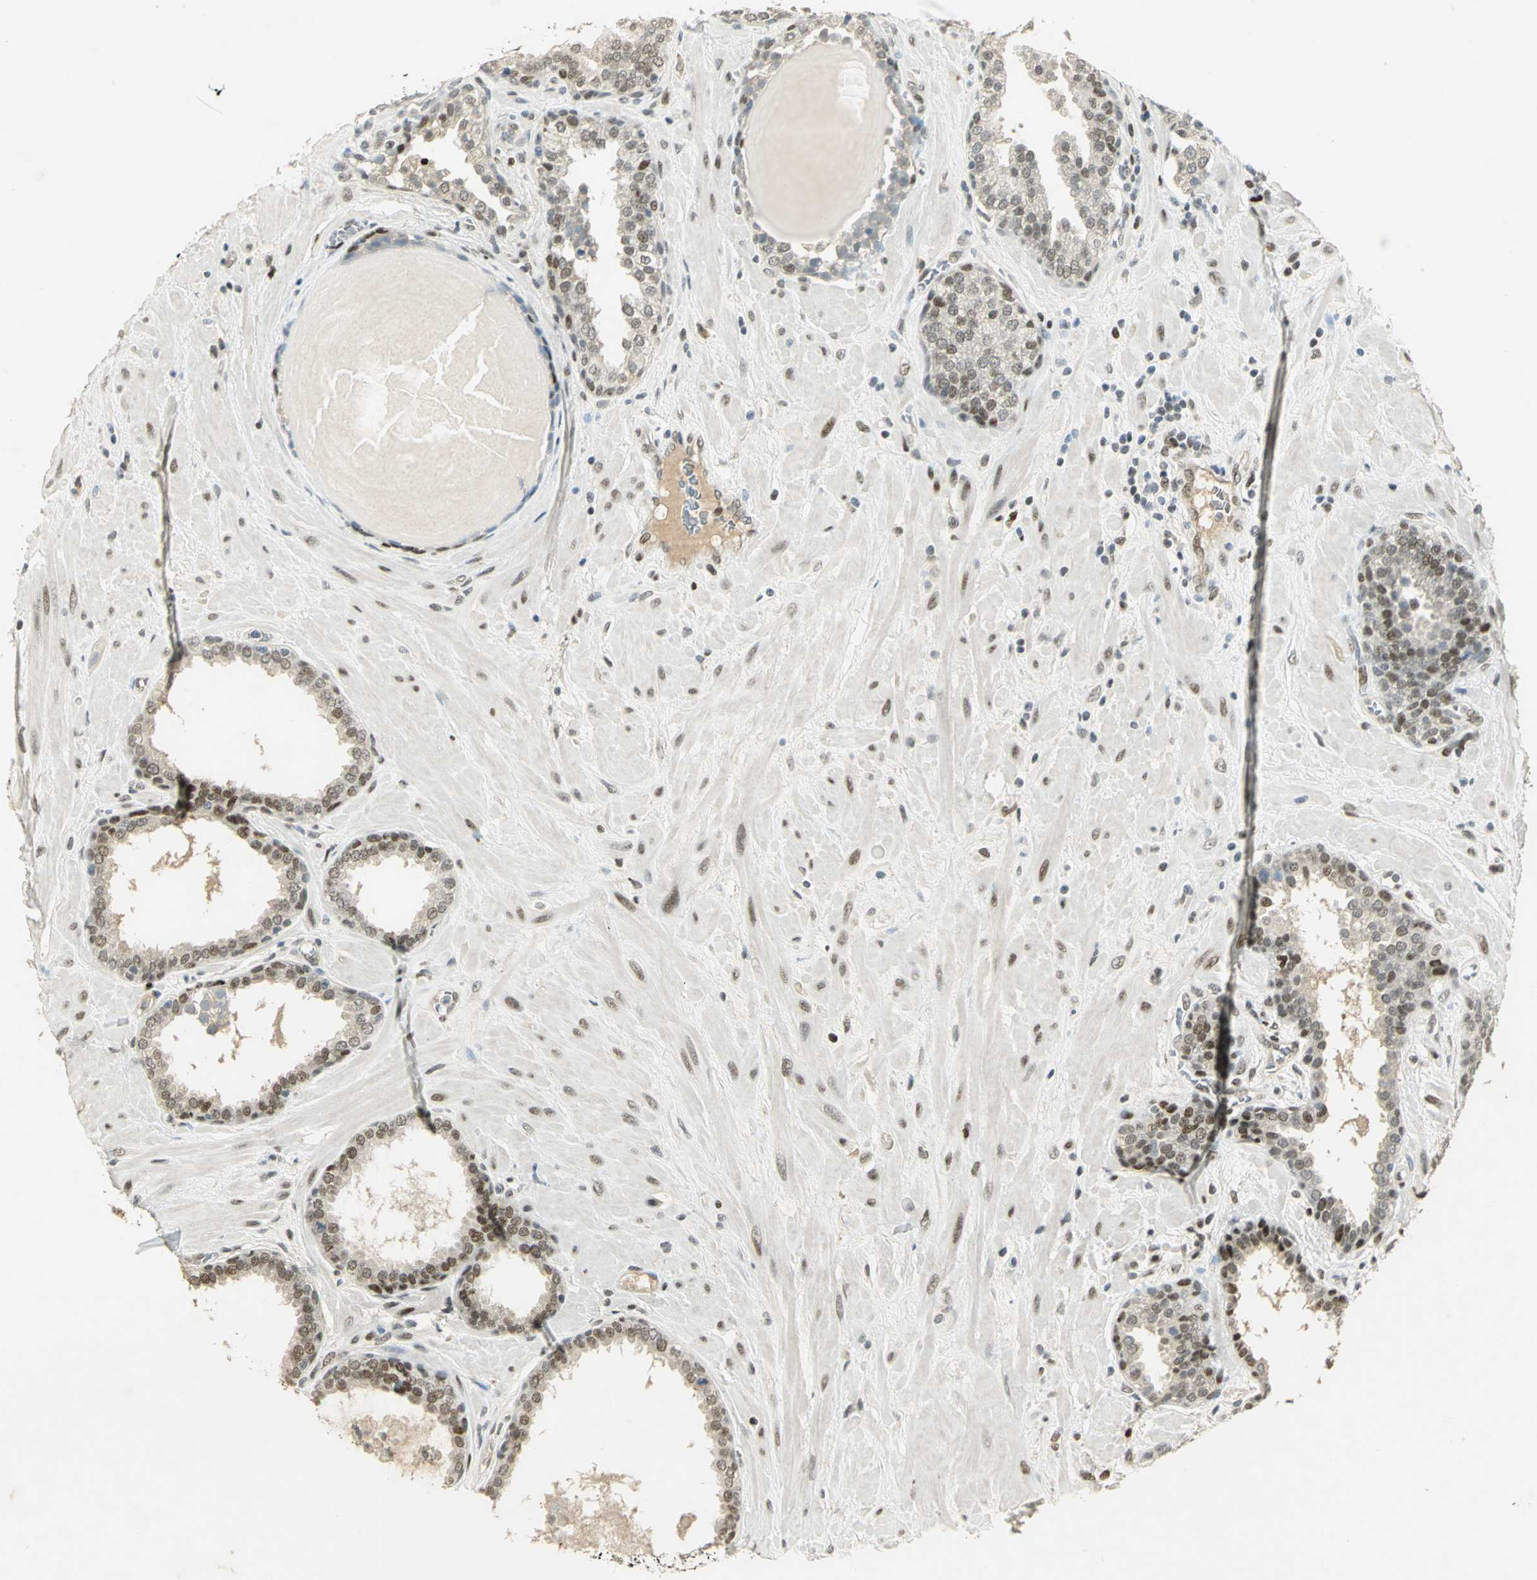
{"staining": {"intensity": "moderate", "quantity": ">75%", "location": "nuclear"}, "tissue": "prostate", "cell_type": "Glandular cells", "image_type": "normal", "snomed": [{"axis": "morphology", "description": "Normal tissue, NOS"}, {"axis": "topography", "description": "Prostate"}], "caption": "A high-resolution image shows IHC staining of benign prostate, which shows moderate nuclear positivity in approximately >75% of glandular cells.", "gene": "AK6", "patient": {"sex": "male", "age": 51}}